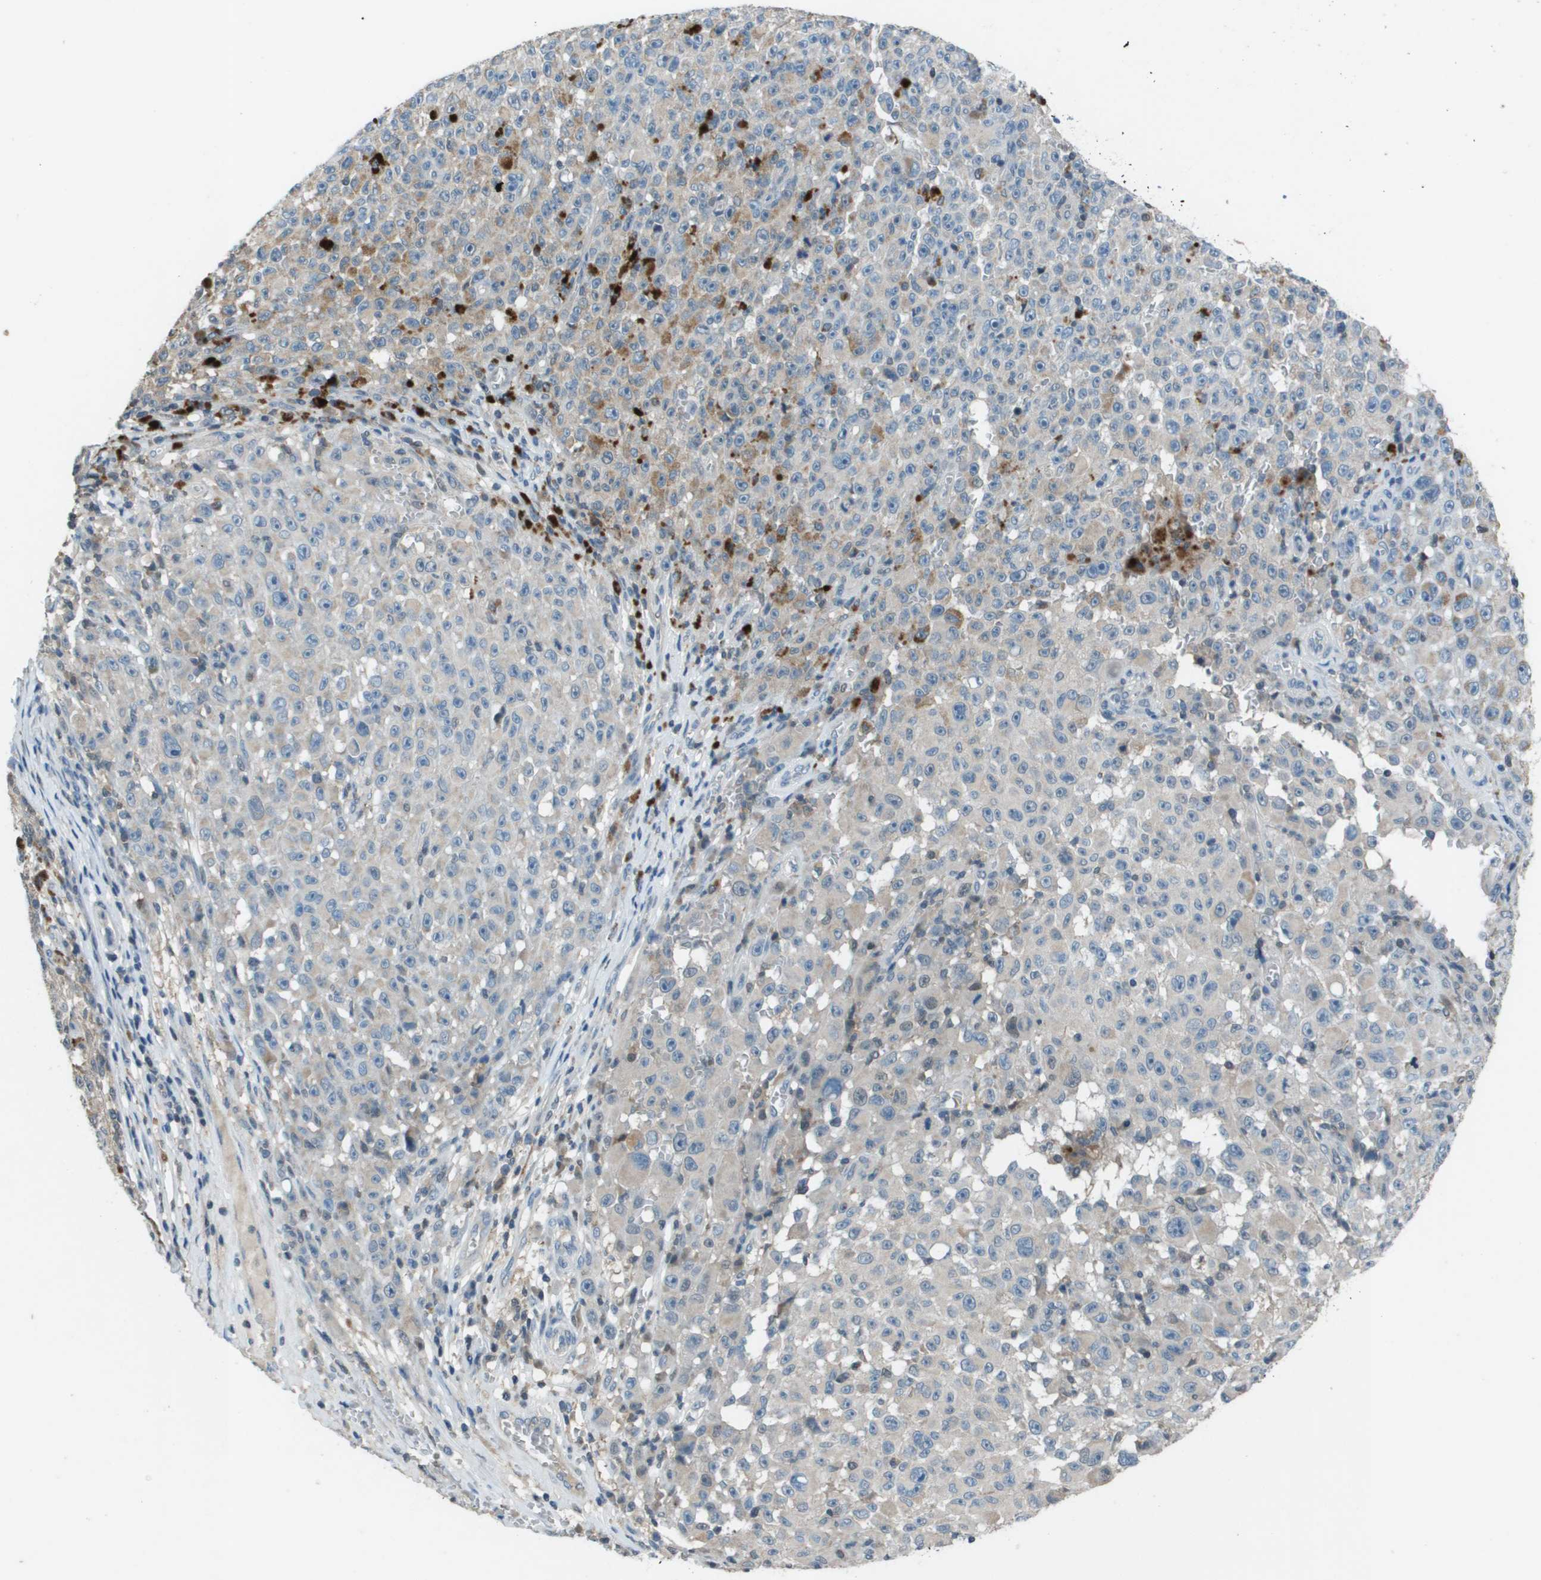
{"staining": {"intensity": "moderate", "quantity": "<25%", "location": "cytoplasmic/membranous"}, "tissue": "melanoma", "cell_type": "Tumor cells", "image_type": "cancer", "snomed": [{"axis": "morphology", "description": "Malignant melanoma, NOS"}, {"axis": "topography", "description": "Skin"}], "caption": "IHC (DAB (3,3'-diaminobenzidine)) staining of melanoma demonstrates moderate cytoplasmic/membranous protein positivity in about <25% of tumor cells.", "gene": "CAMK4", "patient": {"sex": "female", "age": 82}}